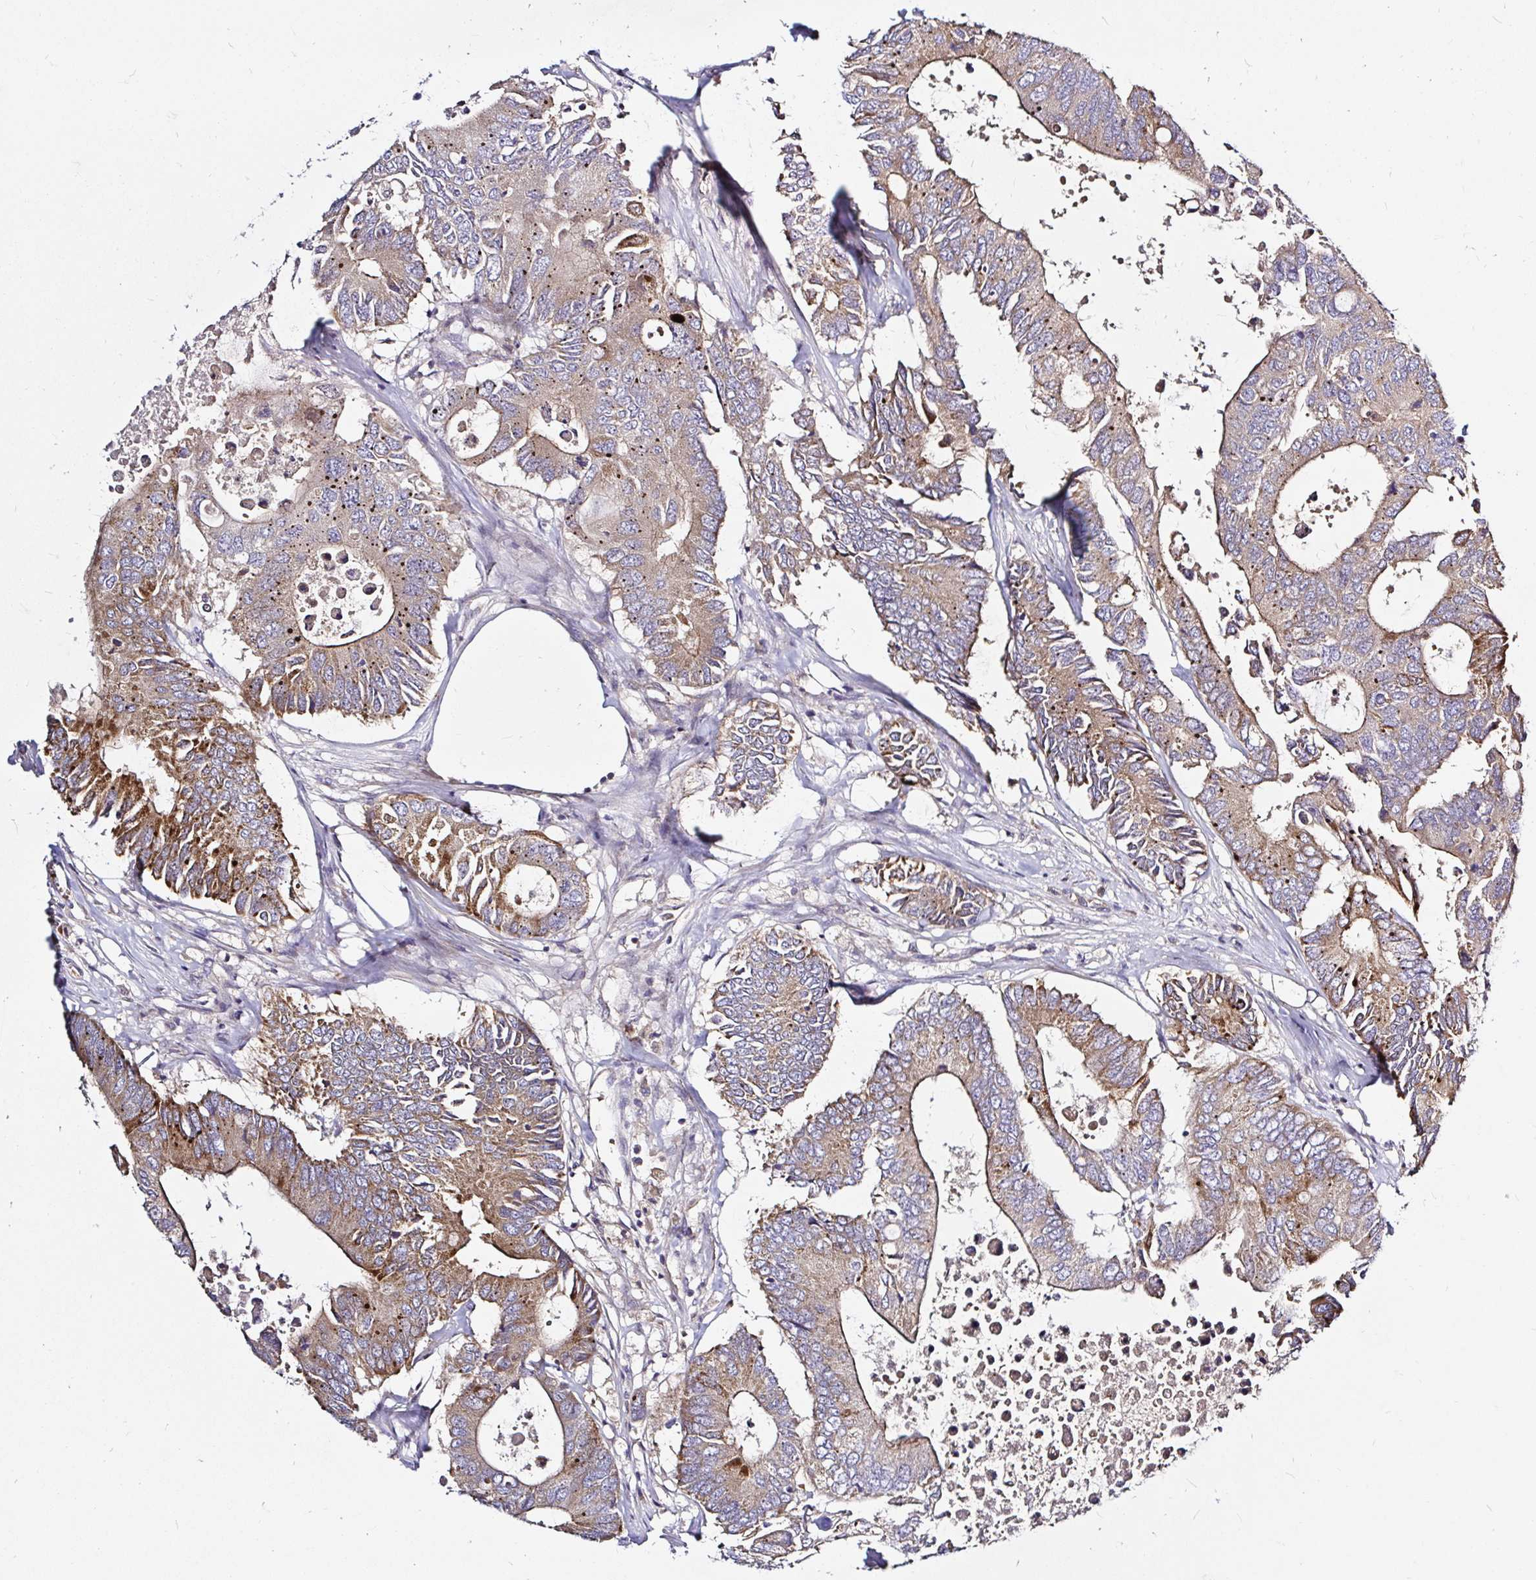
{"staining": {"intensity": "moderate", "quantity": ">75%", "location": "cytoplasmic/membranous"}, "tissue": "colorectal cancer", "cell_type": "Tumor cells", "image_type": "cancer", "snomed": [{"axis": "morphology", "description": "Adenocarcinoma, NOS"}, {"axis": "topography", "description": "Colon"}], "caption": "Protein staining exhibits moderate cytoplasmic/membranous positivity in about >75% of tumor cells in colorectal cancer.", "gene": "ARHGEF37", "patient": {"sex": "male", "age": 71}}